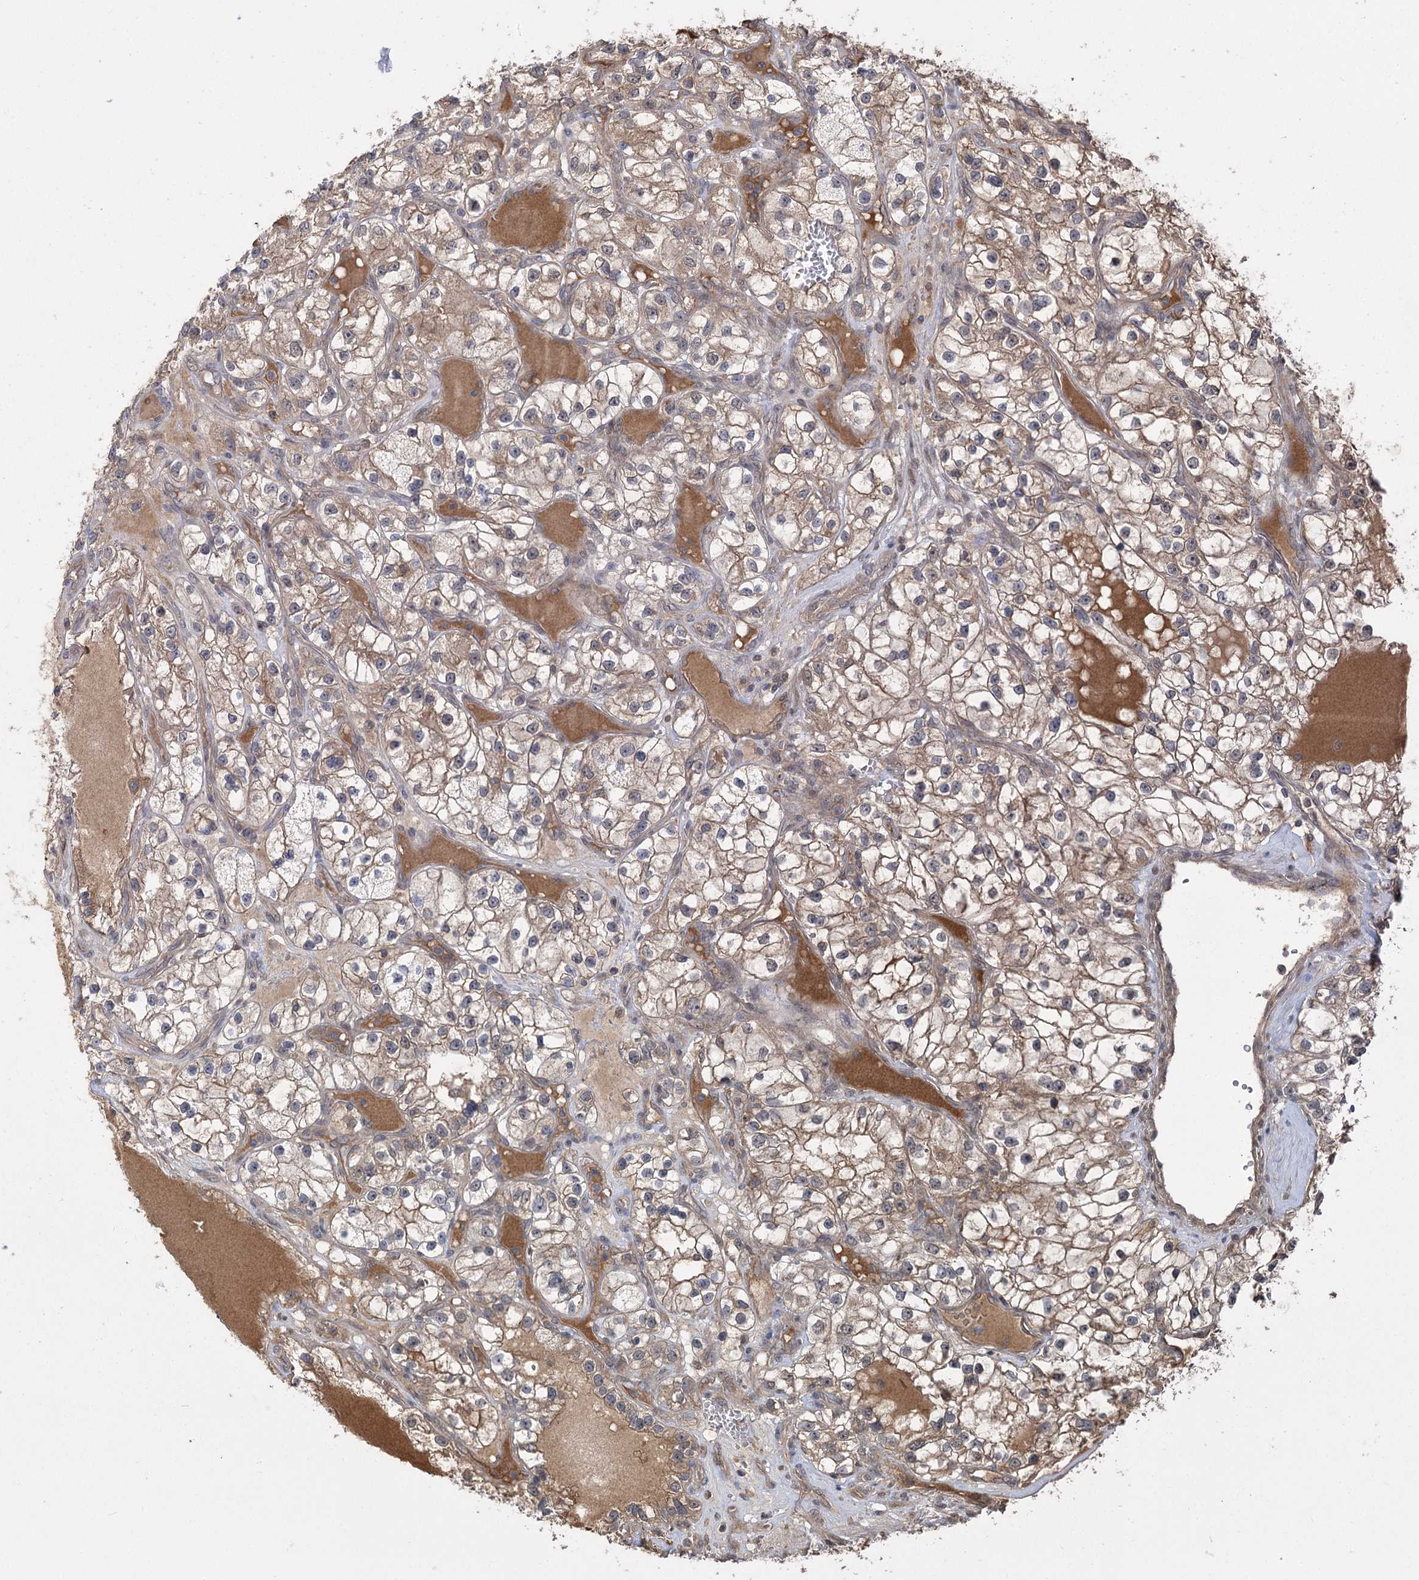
{"staining": {"intensity": "moderate", "quantity": ">75%", "location": "cytoplasmic/membranous"}, "tissue": "renal cancer", "cell_type": "Tumor cells", "image_type": "cancer", "snomed": [{"axis": "morphology", "description": "Adenocarcinoma, NOS"}, {"axis": "topography", "description": "Kidney"}], "caption": "IHC staining of renal adenocarcinoma, which reveals medium levels of moderate cytoplasmic/membranous expression in approximately >75% of tumor cells indicating moderate cytoplasmic/membranous protein positivity. The staining was performed using DAB (3,3'-diaminobenzidine) (brown) for protein detection and nuclei were counterstained in hematoxylin (blue).", "gene": "TENM2", "patient": {"sex": "female", "age": 57}}